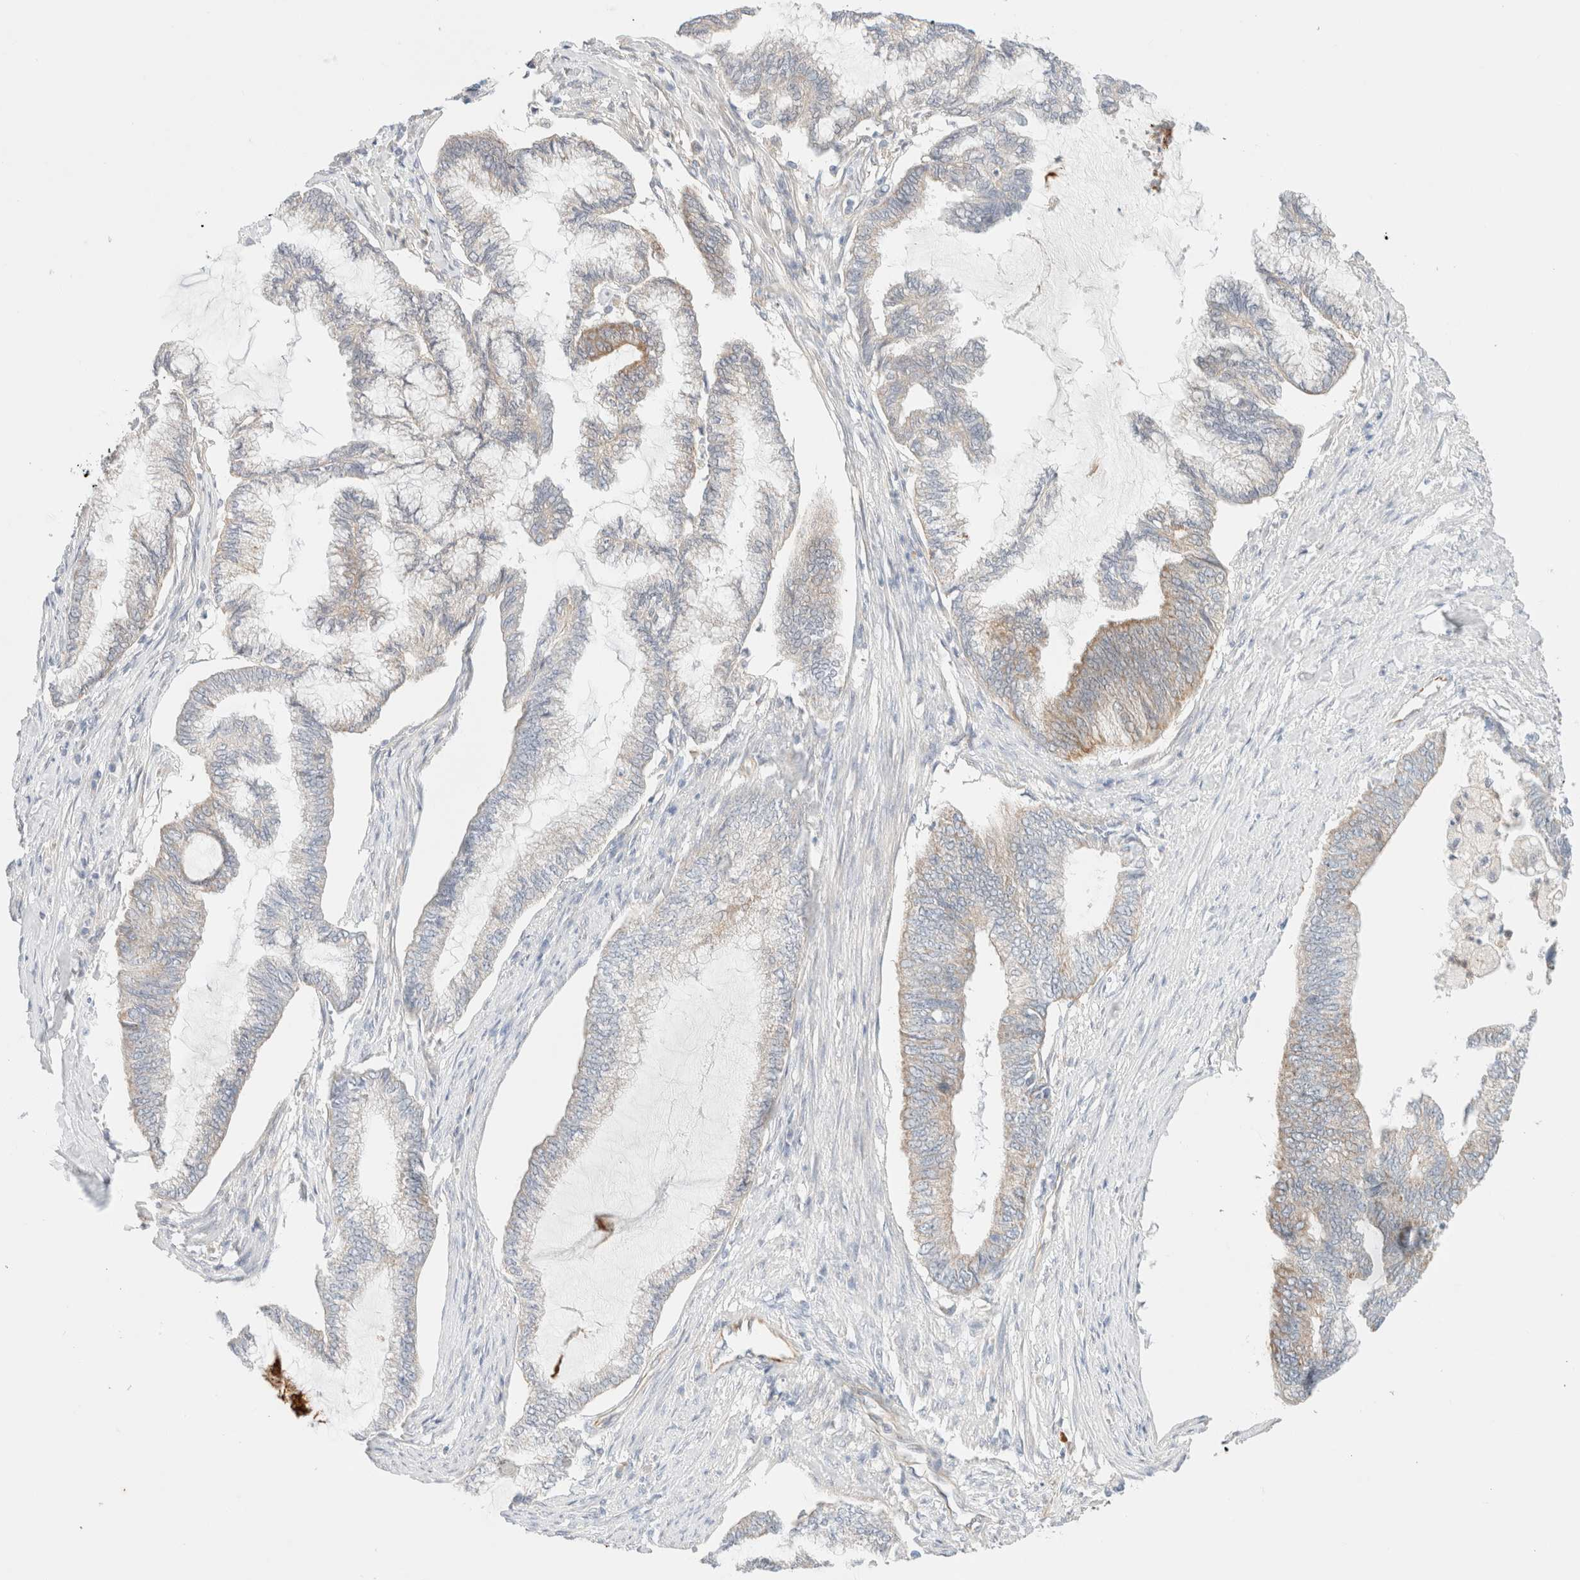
{"staining": {"intensity": "weak", "quantity": "<25%", "location": "cytoplasmic/membranous"}, "tissue": "endometrial cancer", "cell_type": "Tumor cells", "image_type": "cancer", "snomed": [{"axis": "morphology", "description": "Adenocarcinoma, NOS"}, {"axis": "topography", "description": "Endometrium"}], "caption": "There is no significant staining in tumor cells of adenocarcinoma (endometrial).", "gene": "UNC13B", "patient": {"sex": "female", "age": 86}}